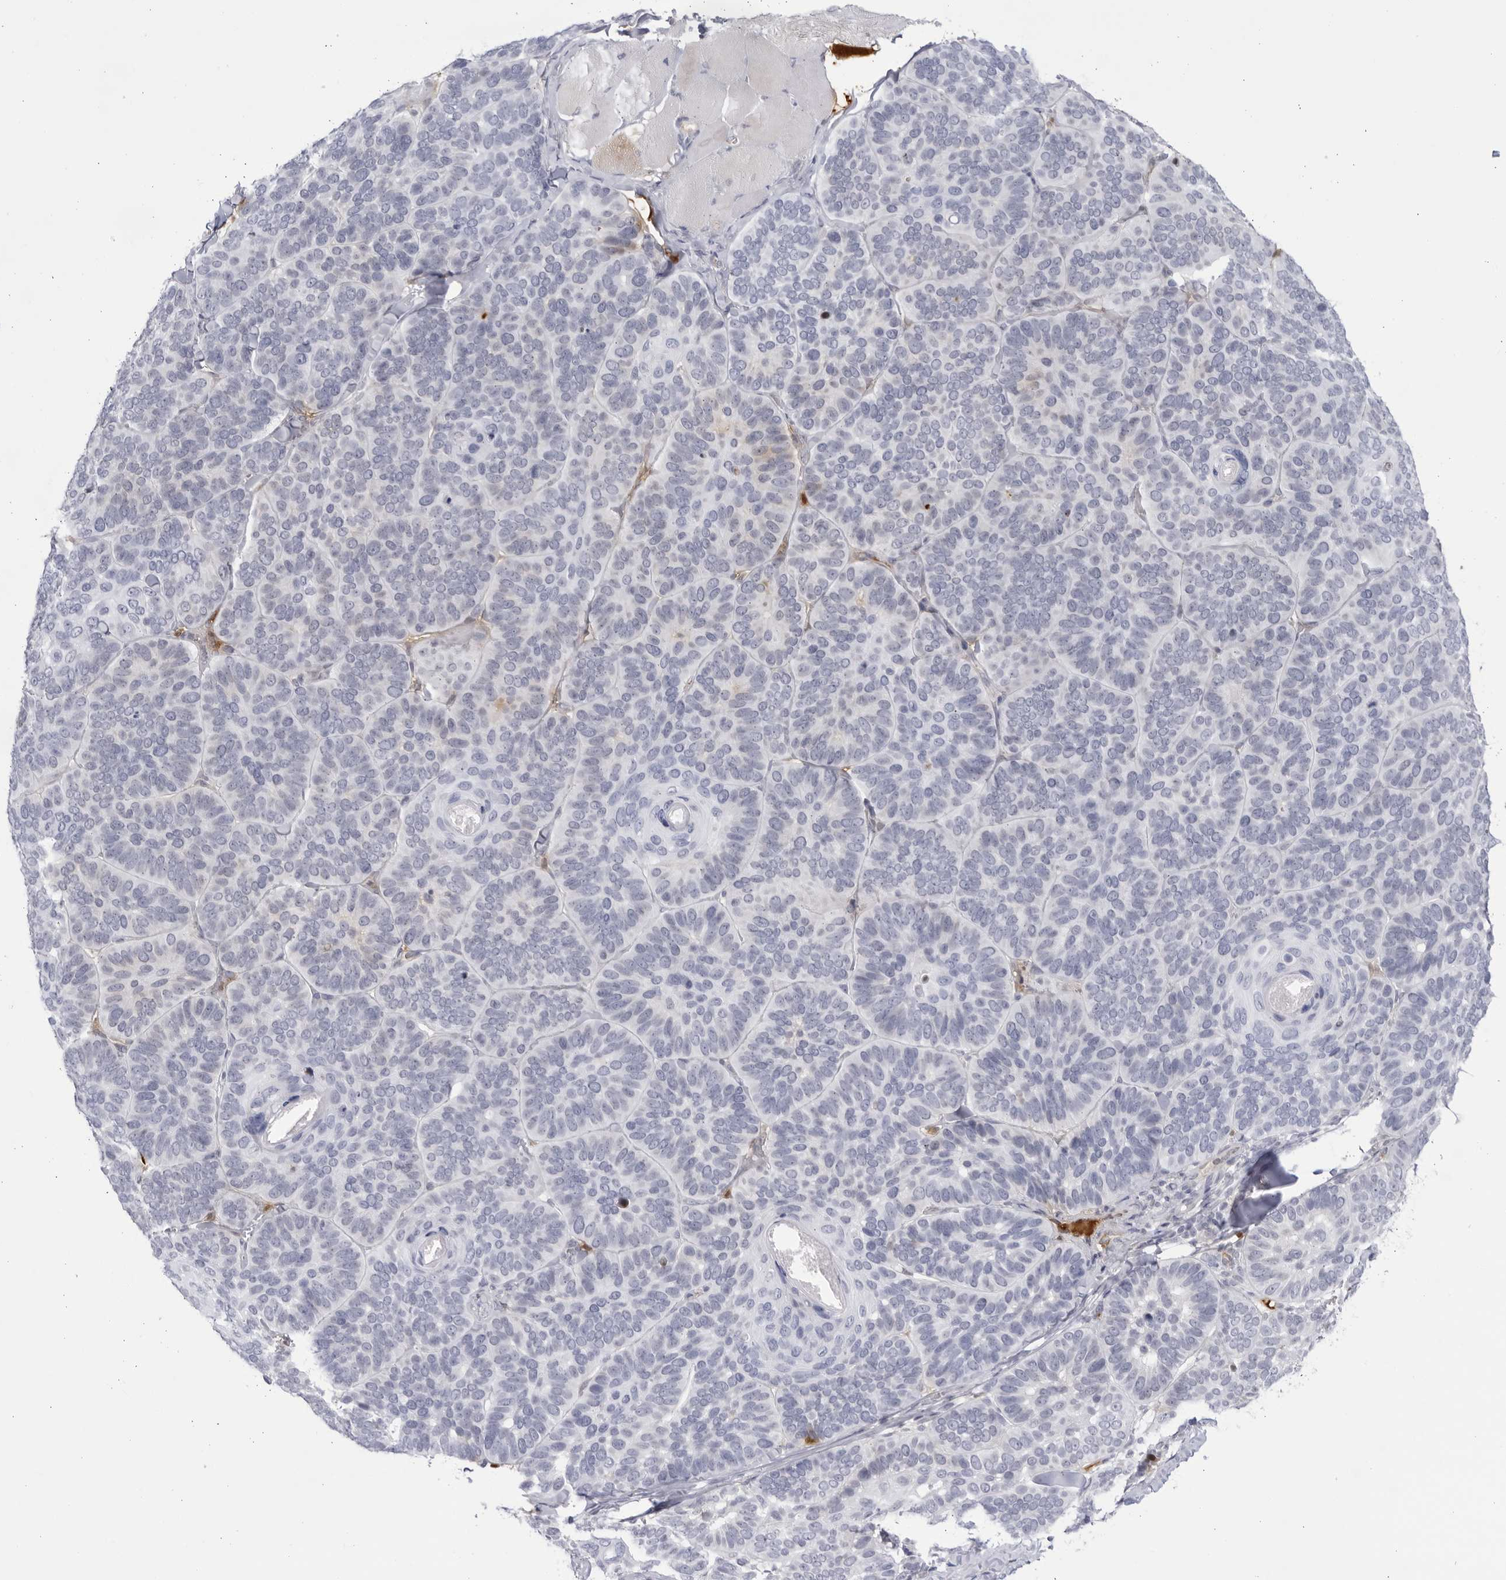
{"staining": {"intensity": "negative", "quantity": "none", "location": "none"}, "tissue": "skin cancer", "cell_type": "Tumor cells", "image_type": "cancer", "snomed": [{"axis": "morphology", "description": "Basal cell carcinoma"}, {"axis": "topography", "description": "Skin"}], "caption": "DAB immunohistochemical staining of human skin cancer shows no significant expression in tumor cells.", "gene": "CNBD1", "patient": {"sex": "male", "age": 62}}